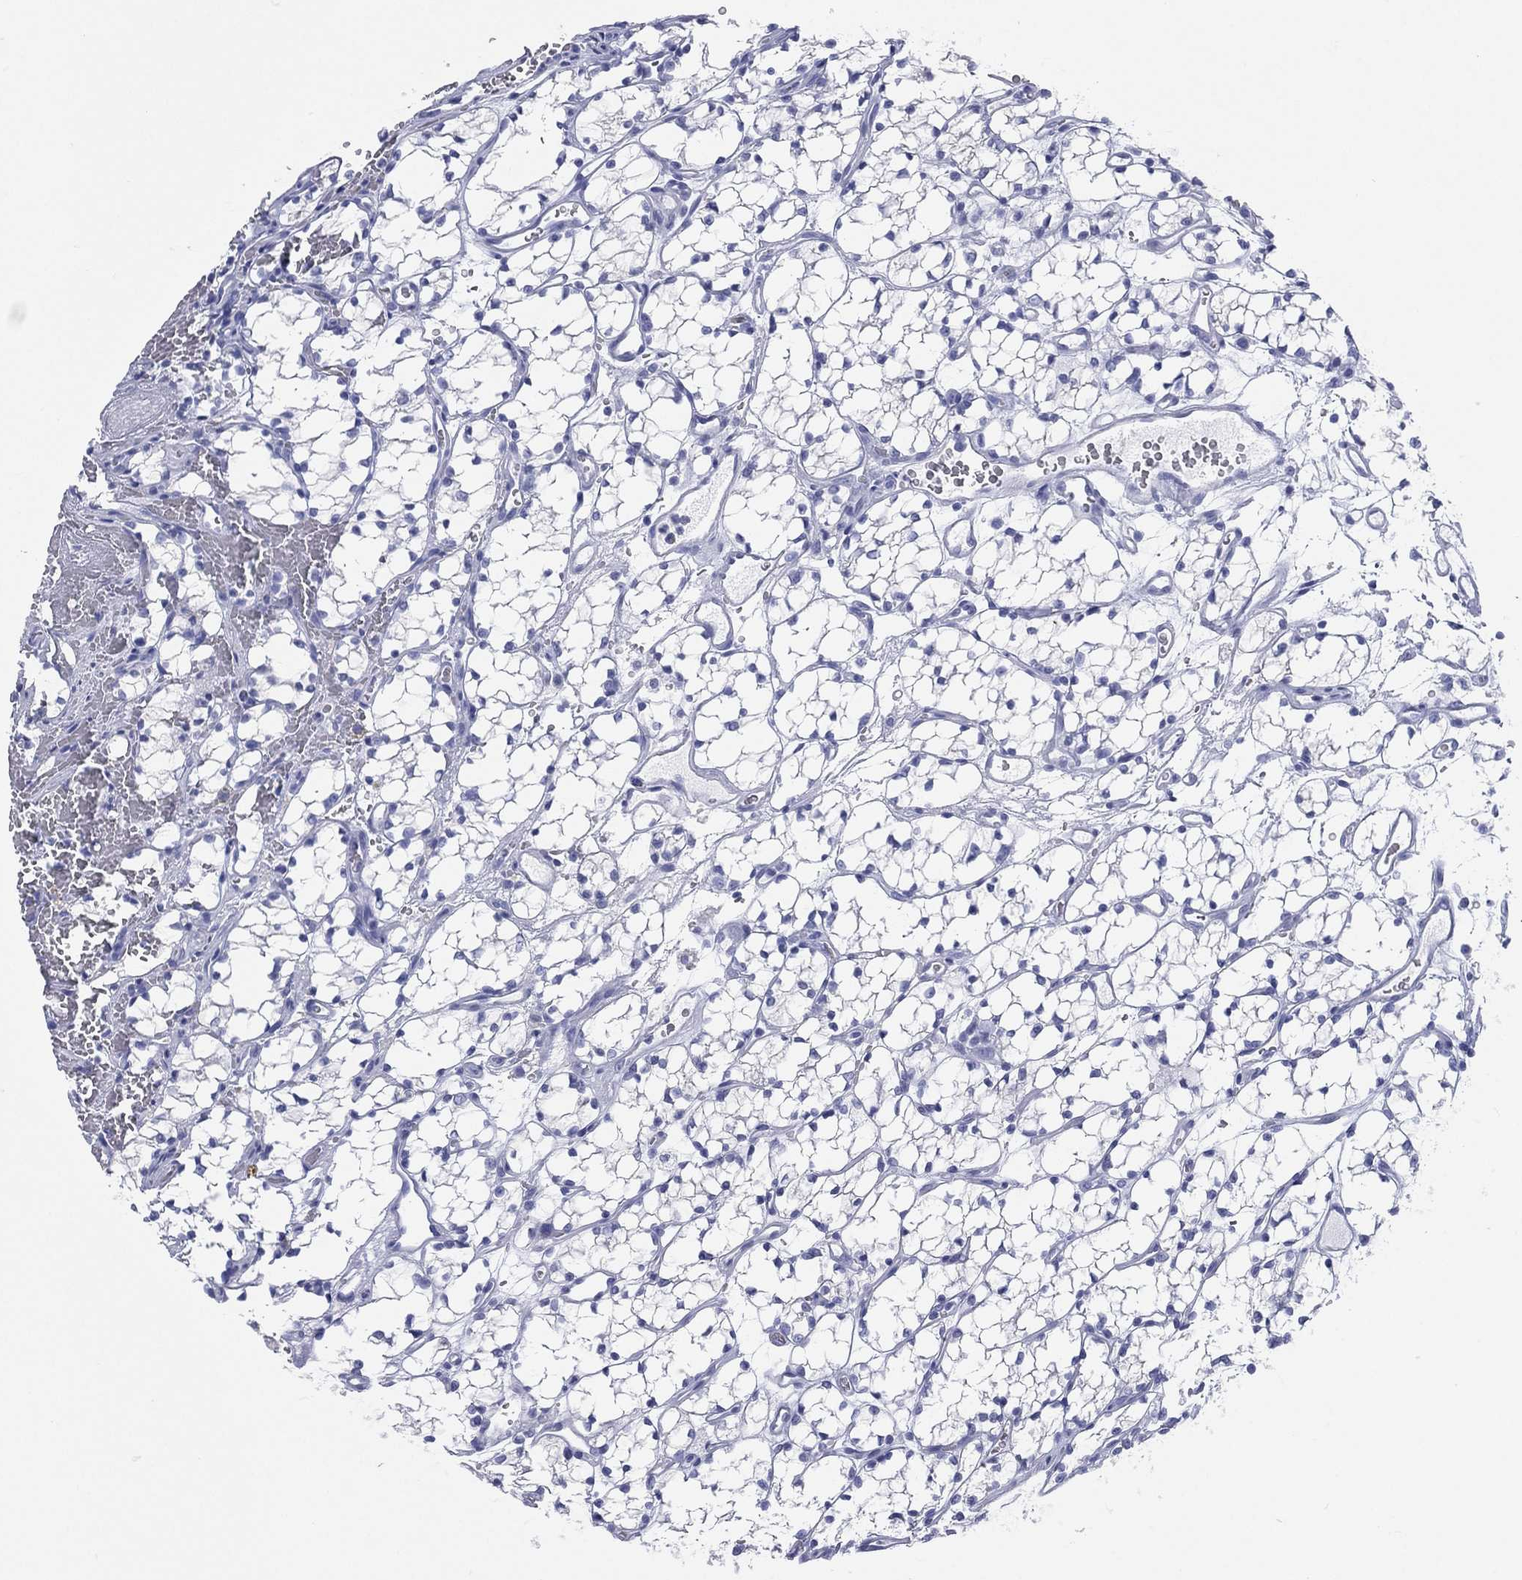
{"staining": {"intensity": "negative", "quantity": "none", "location": "none"}, "tissue": "renal cancer", "cell_type": "Tumor cells", "image_type": "cancer", "snomed": [{"axis": "morphology", "description": "Adenocarcinoma, NOS"}, {"axis": "topography", "description": "Kidney"}], "caption": "Immunohistochemistry (IHC) micrograph of neoplastic tissue: human renal cancer stained with DAB (3,3'-diaminobenzidine) displays no significant protein staining in tumor cells.", "gene": "CD79A", "patient": {"sex": "female", "age": 69}}